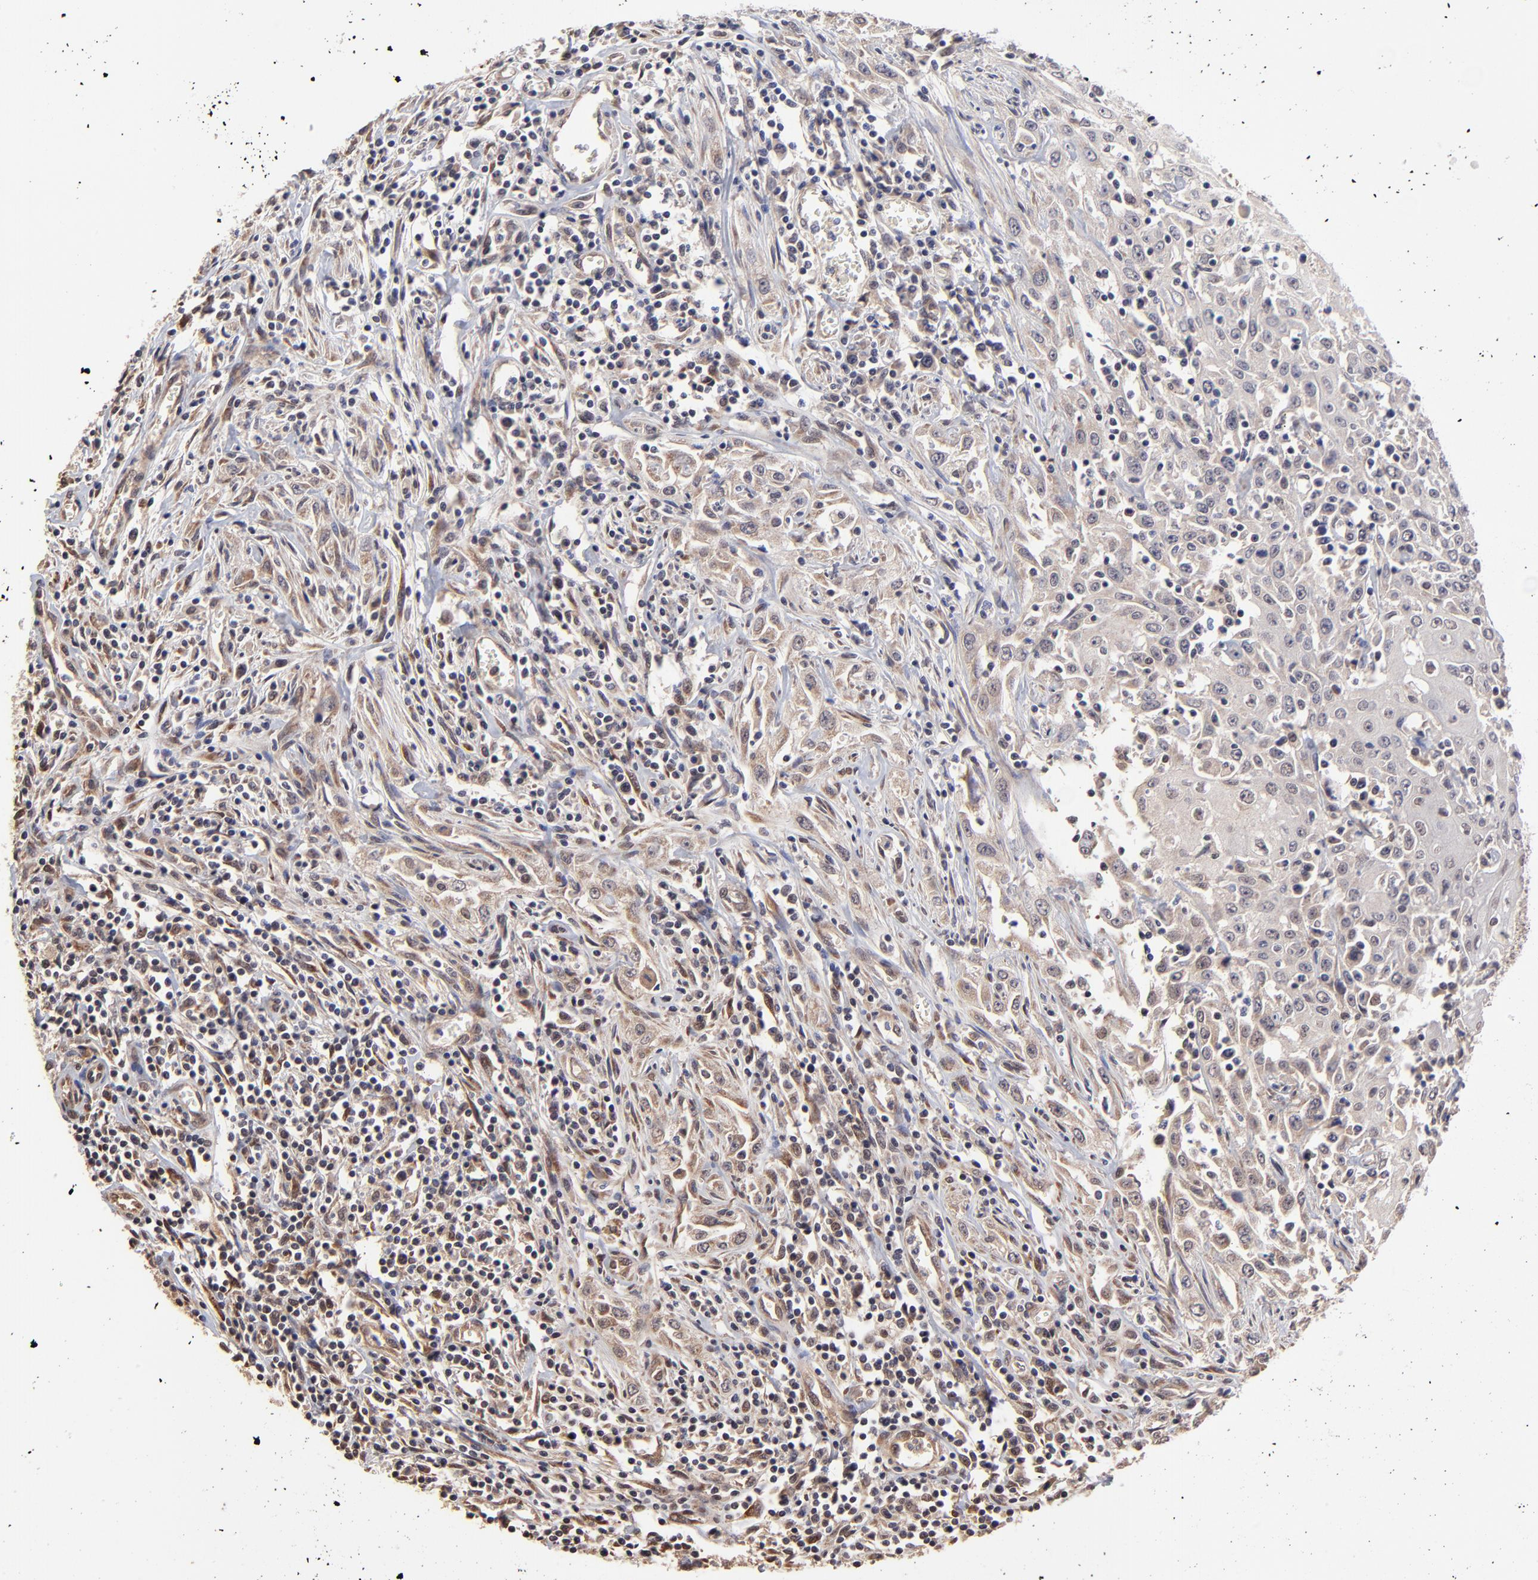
{"staining": {"intensity": "weak", "quantity": ">75%", "location": "cytoplasmic/membranous"}, "tissue": "head and neck cancer", "cell_type": "Tumor cells", "image_type": "cancer", "snomed": [{"axis": "morphology", "description": "Squamous cell carcinoma, NOS"}, {"axis": "topography", "description": "Oral tissue"}, {"axis": "topography", "description": "Head-Neck"}], "caption": "The immunohistochemical stain shows weak cytoplasmic/membranous expression in tumor cells of squamous cell carcinoma (head and neck) tissue.", "gene": "CHL1", "patient": {"sex": "female", "age": 76}}